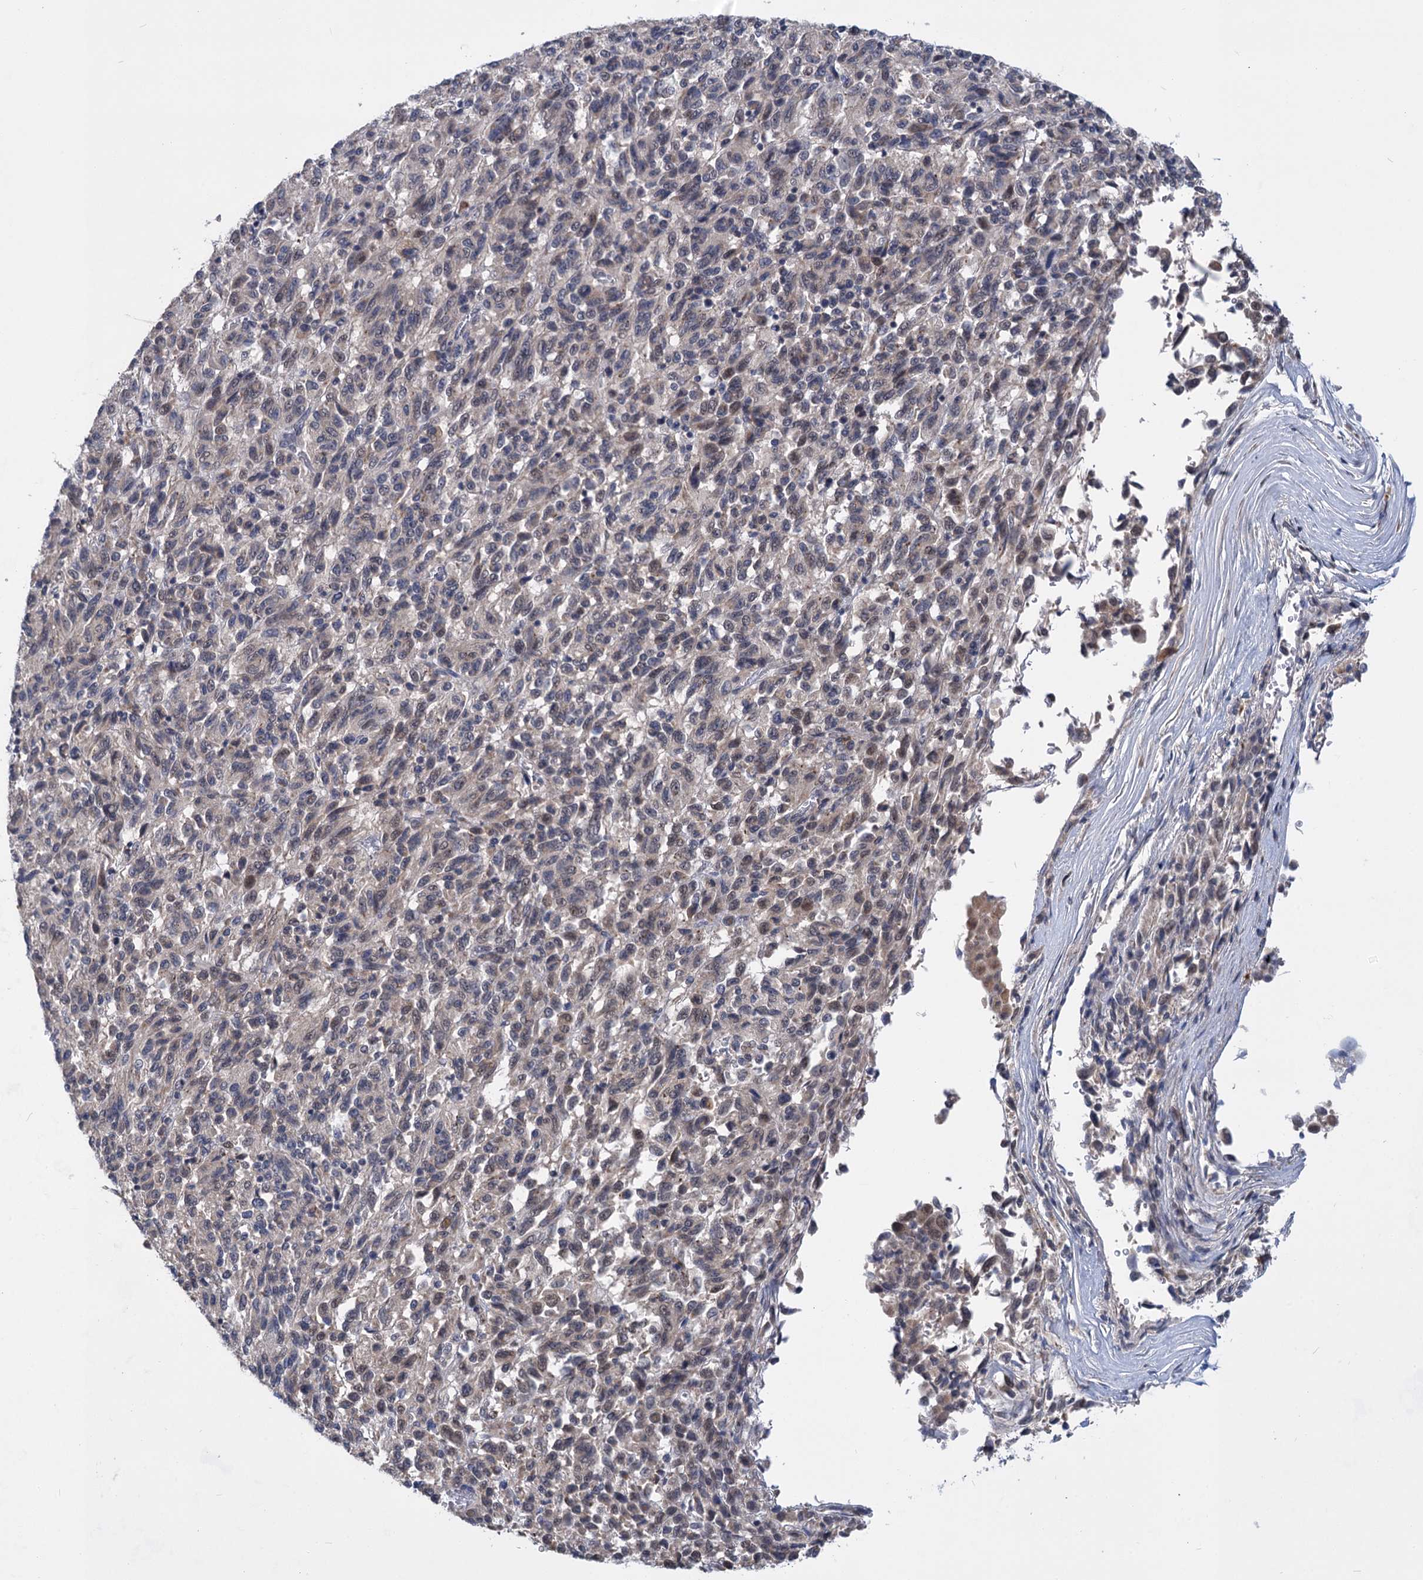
{"staining": {"intensity": "negative", "quantity": "none", "location": "none"}, "tissue": "melanoma", "cell_type": "Tumor cells", "image_type": "cancer", "snomed": [{"axis": "morphology", "description": "Malignant melanoma, Metastatic site"}, {"axis": "topography", "description": "Lung"}], "caption": "Melanoma stained for a protein using immunohistochemistry (IHC) exhibits no expression tumor cells.", "gene": "TTC17", "patient": {"sex": "male", "age": 64}}